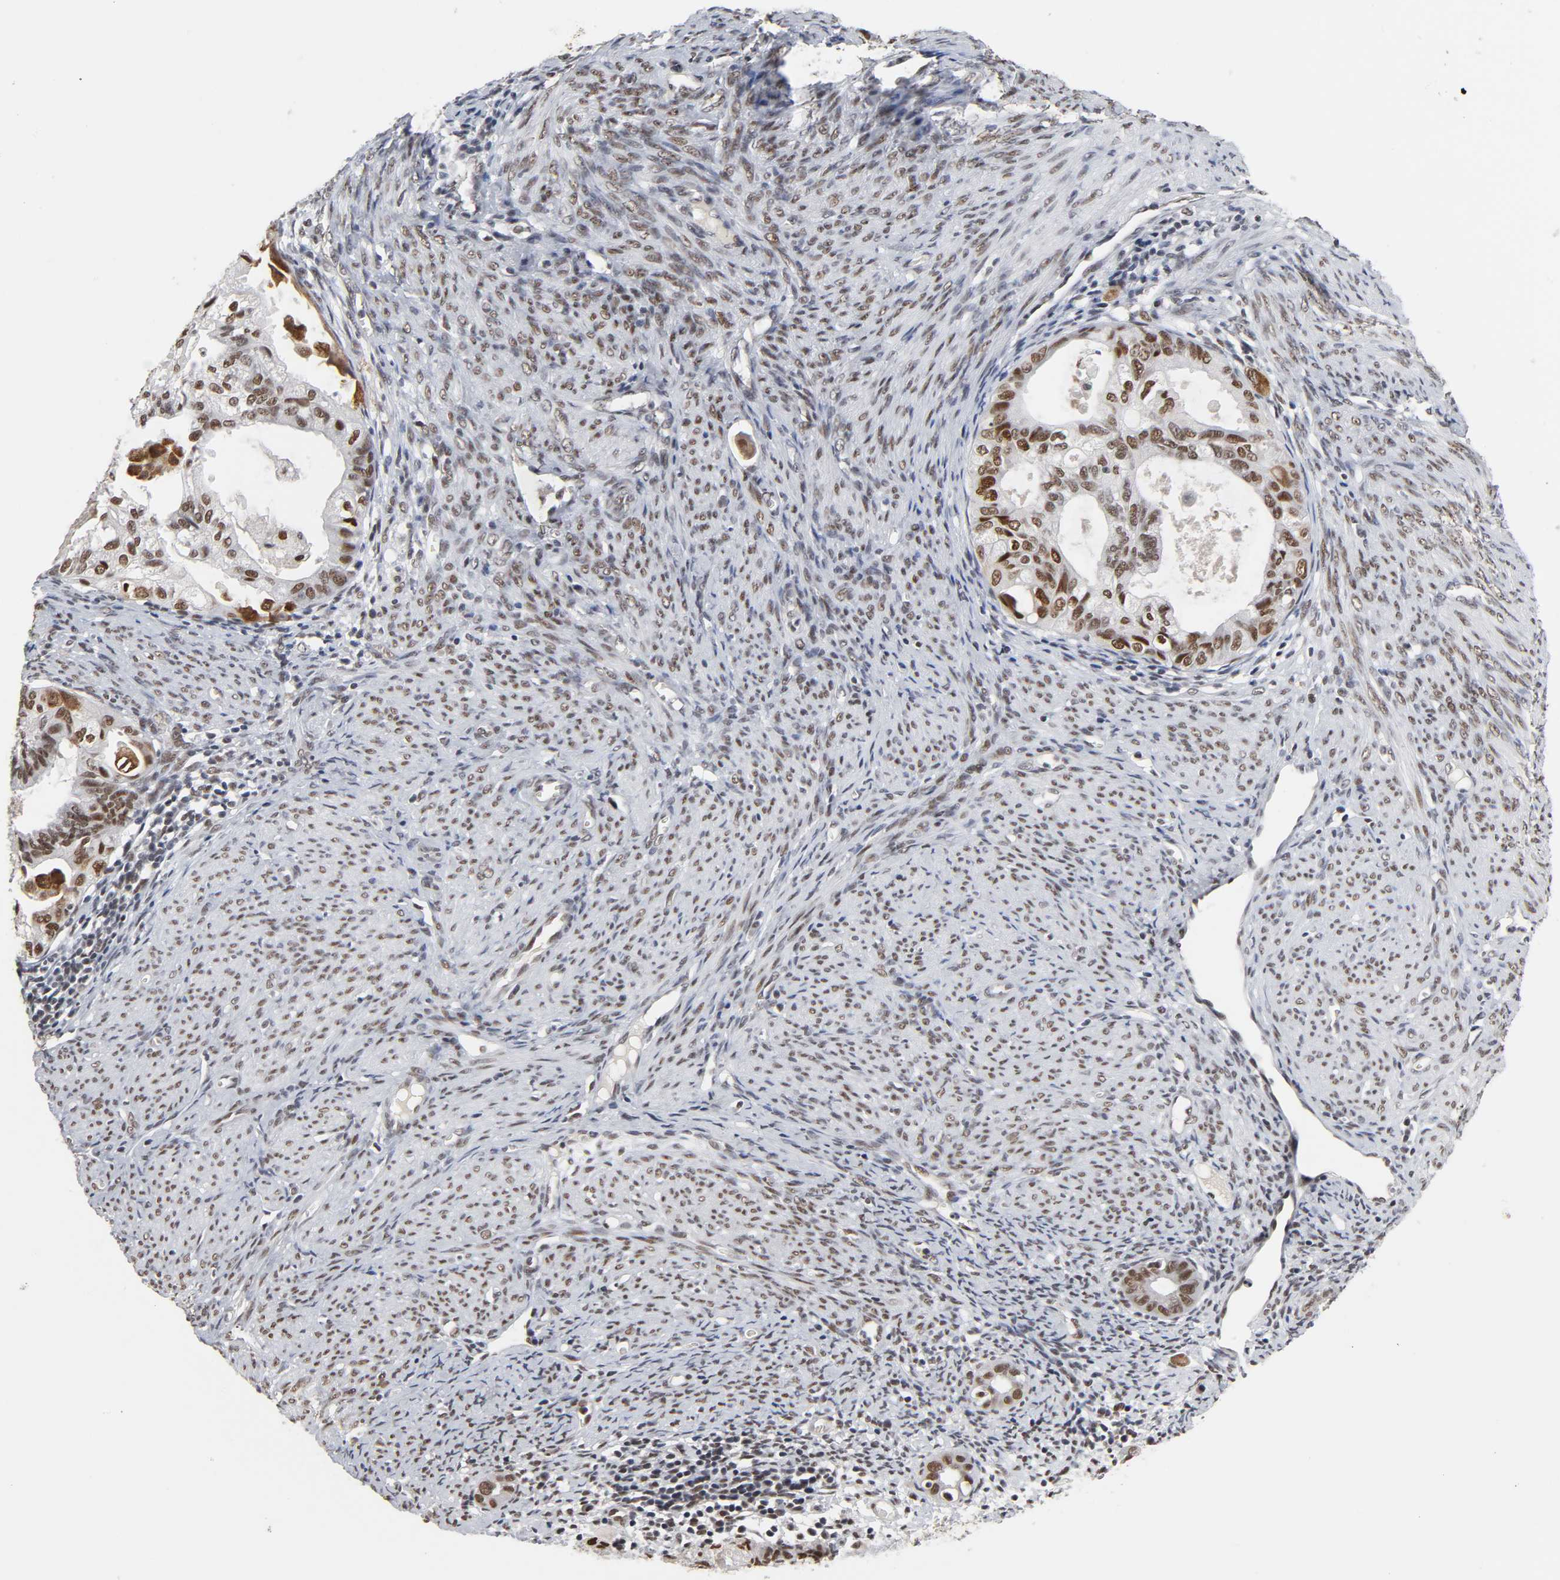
{"staining": {"intensity": "moderate", "quantity": ">75%", "location": "nuclear"}, "tissue": "cervical cancer", "cell_type": "Tumor cells", "image_type": "cancer", "snomed": [{"axis": "morphology", "description": "Normal tissue, NOS"}, {"axis": "morphology", "description": "Adenocarcinoma, NOS"}, {"axis": "topography", "description": "Cervix"}, {"axis": "topography", "description": "Endometrium"}], "caption": "Human cervical cancer stained for a protein (brown) displays moderate nuclear positive staining in about >75% of tumor cells.", "gene": "TRIM33", "patient": {"sex": "female", "age": 86}}